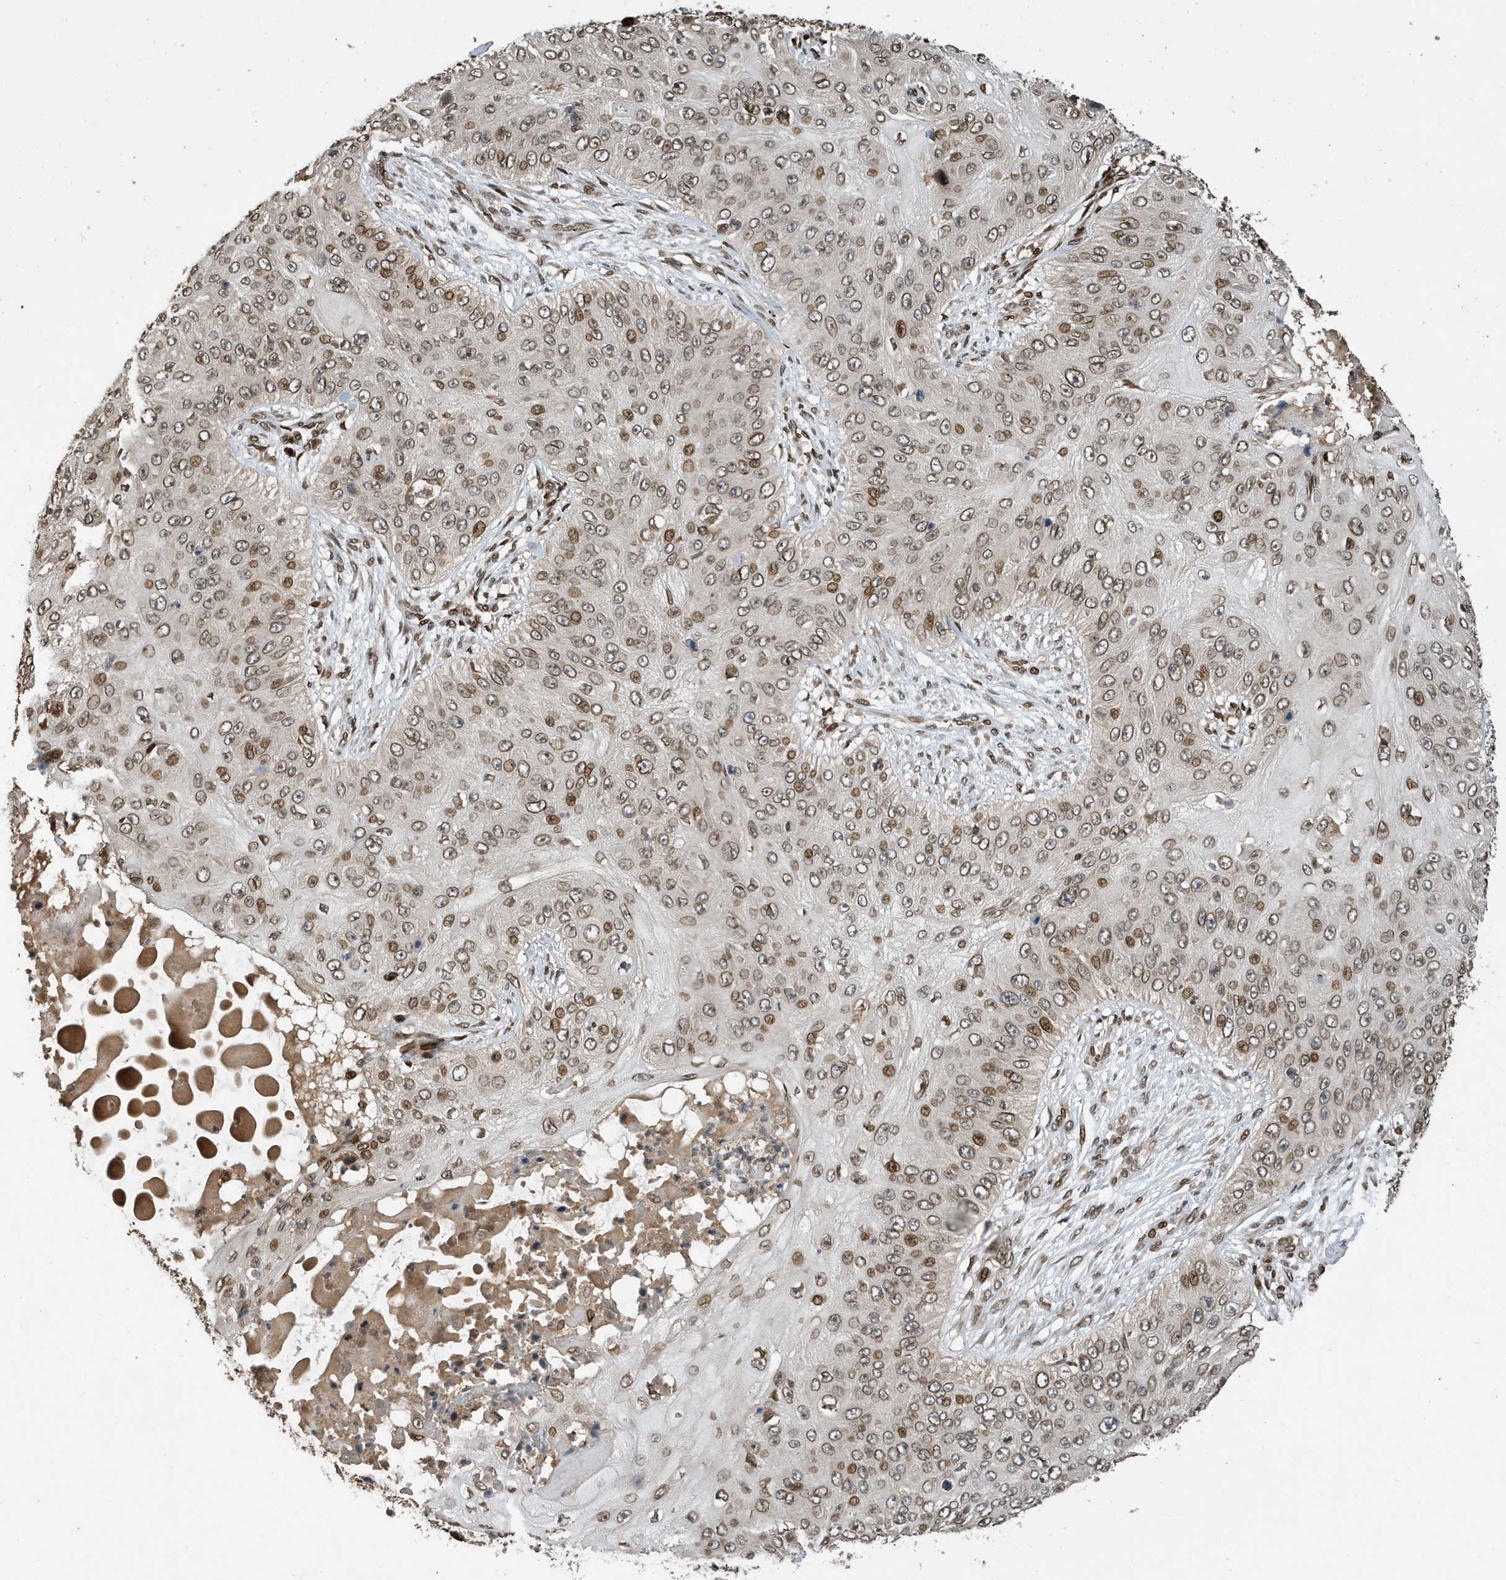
{"staining": {"intensity": "moderate", "quantity": ">75%", "location": "cytoplasmic/membranous,nuclear"}, "tissue": "skin cancer", "cell_type": "Tumor cells", "image_type": "cancer", "snomed": [{"axis": "morphology", "description": "Squamous cell carcinoma, NOS"}, {"axis": "topography", "description": "Skin"}], "caption": "IHC (DAB) staining of human skin cancer exhibits moderate cytoplasmic/membranous and nuclear protein staining in about >75% of tumor cells.", "gene": "DUSP18", "patient": {"sex": "female", "age": 80}}